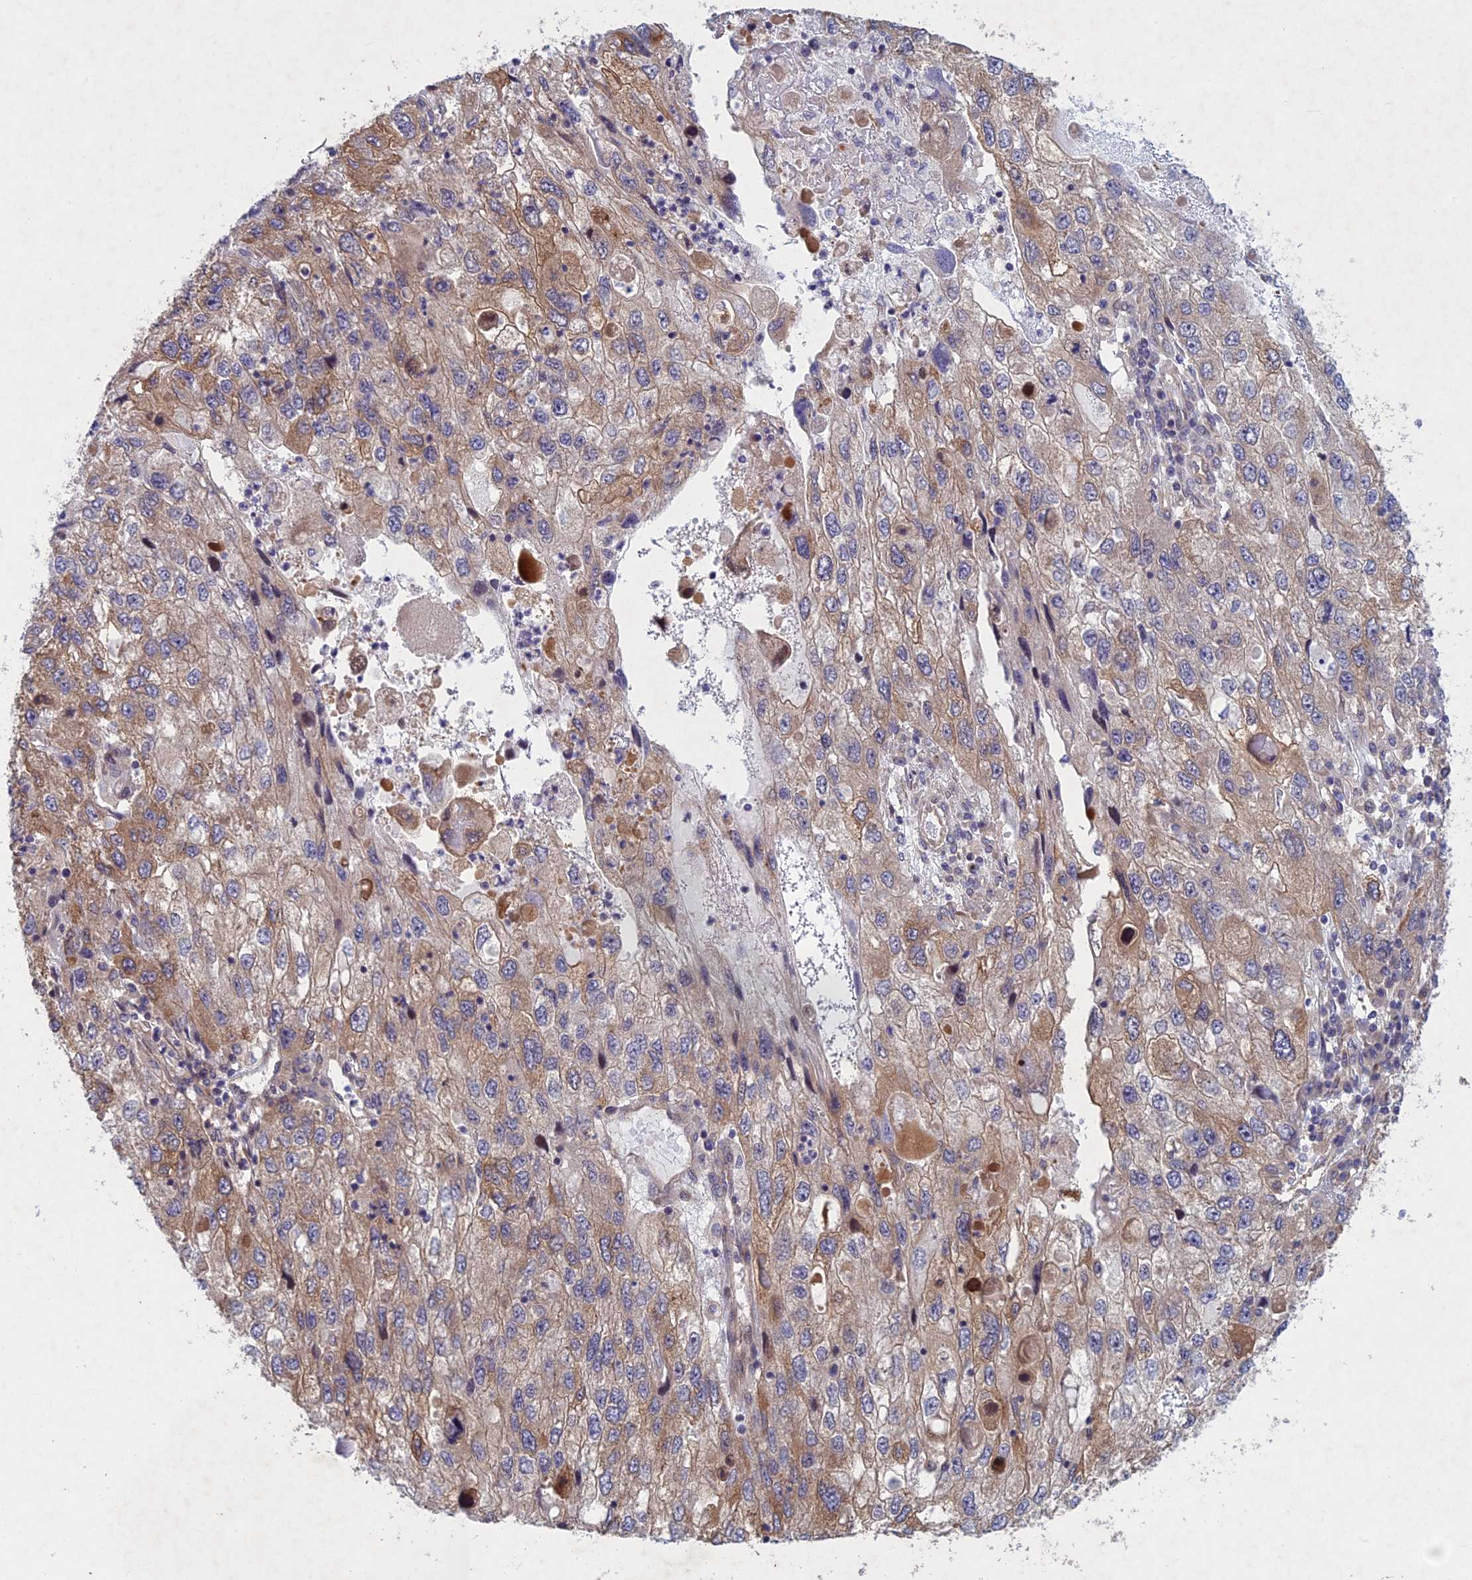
{"staining": {"intensity": "moderate", "quantity": "<25%", "location": "cytoplasmic/membranous"}, "tissue": "endometrial cancer", "cell_type": "Tumor cells", "image_type": "cancer", "snomed": [{"axis": "morphology", "description": "Adenocarcinoma, NOS"}, {"axis": "topography", "description": "Endometrium"}], "caption": "Immunohistochemical staining of endometrial cancer shows low levels of moderate cytoplasmic/membranous protein expression in approximately <25% of tumor cells. The staining was performed using DAB (3,3'-diaminobenzidine) to visualize the protein expression in brown, while the nuclei were stained in blue with hematoxylin (Magnification: 20x).", "gene": "PTHLH", "patient": {"sex": "female", "age": 49}}